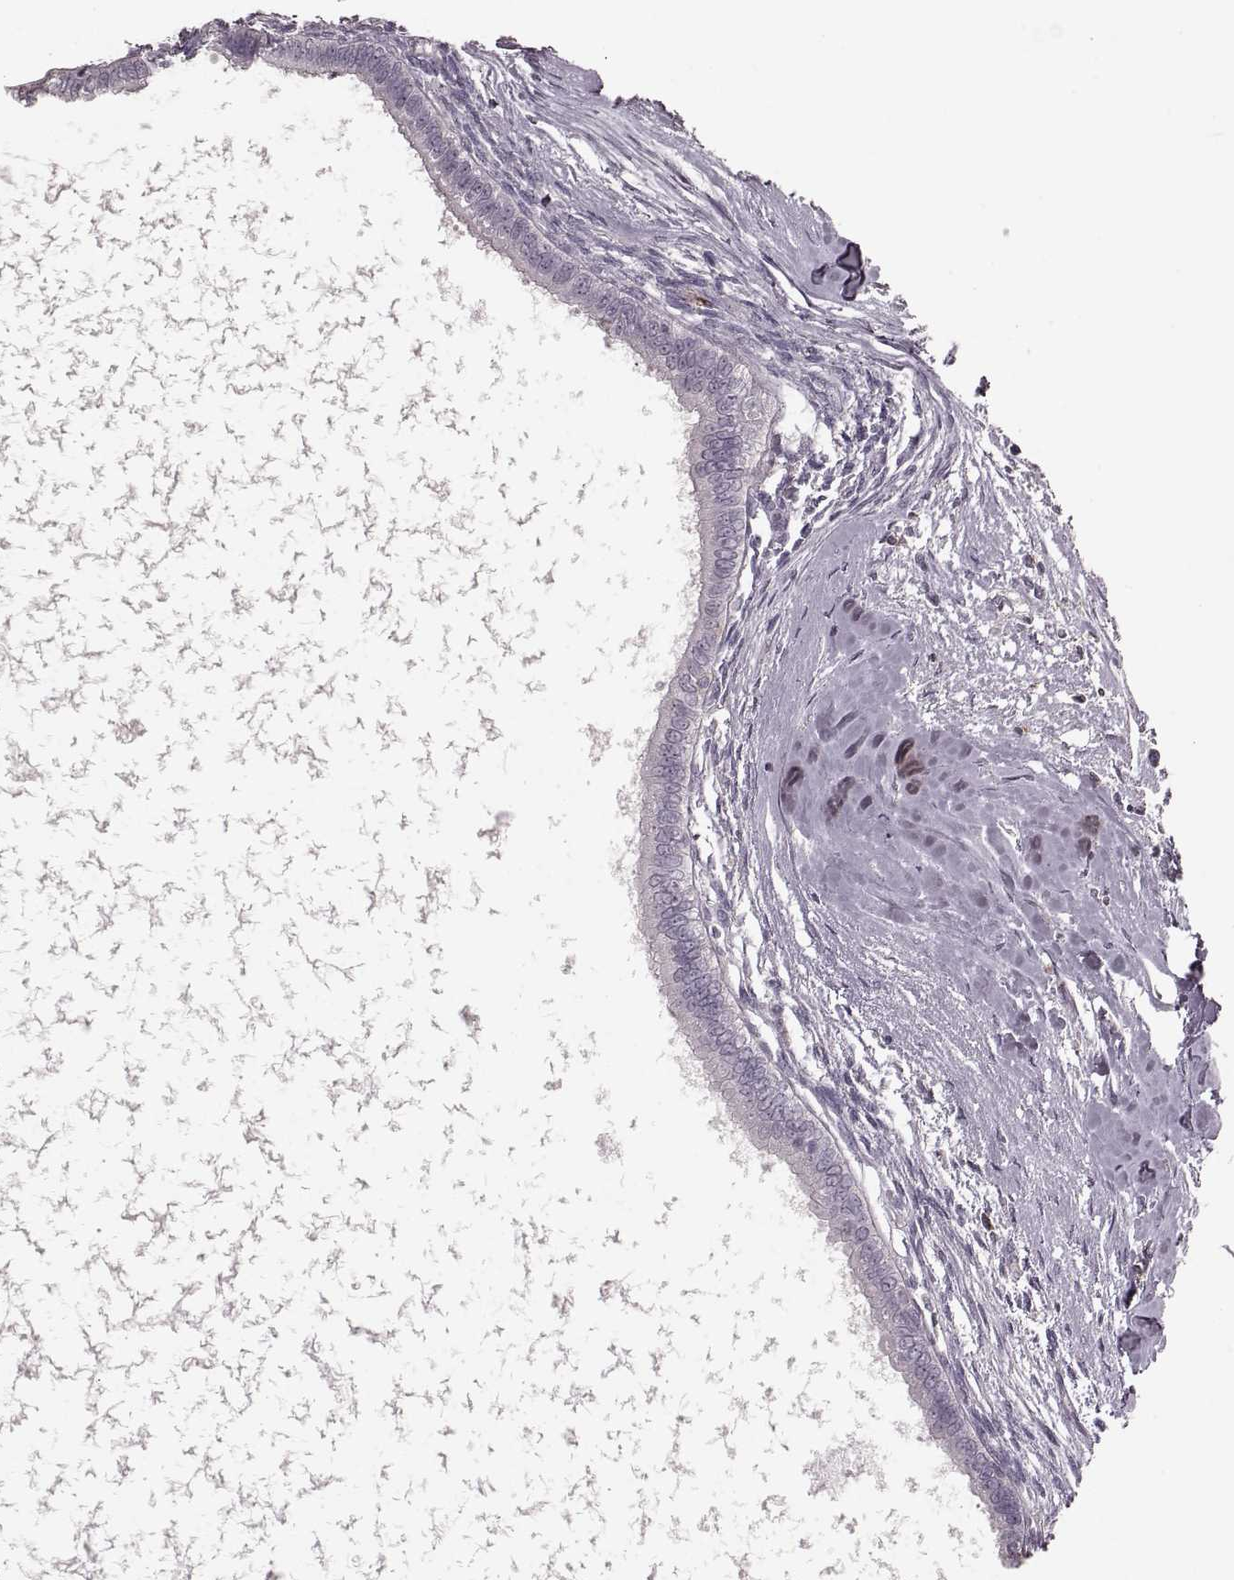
{"staining": {"intensity": "negative", "quantity": "none", "location": "none"}, "tissue": "testis cancer", "cell_type": "Tumor cells", "image_type": "cancer", "snomed": [{"axis": "morphology", "description": "Carcinoma, Embryonal, NOS"}, {"axis": "topography", "description": "Testis"}], "caption": "Immunohistochemistry (IHC) image of testis cancer (embryonal carcinoma) stained for a protein (brown), which demonstrates no positivity in tumor cells. (Stains: DAB (3,3'-diaminobenzidine) IHC with hematoxylin counter stain, Microscopy: brightfield microscopy at high magnification).", "gene": "CD28", "patient": {"sex": "male", "age": 37}}